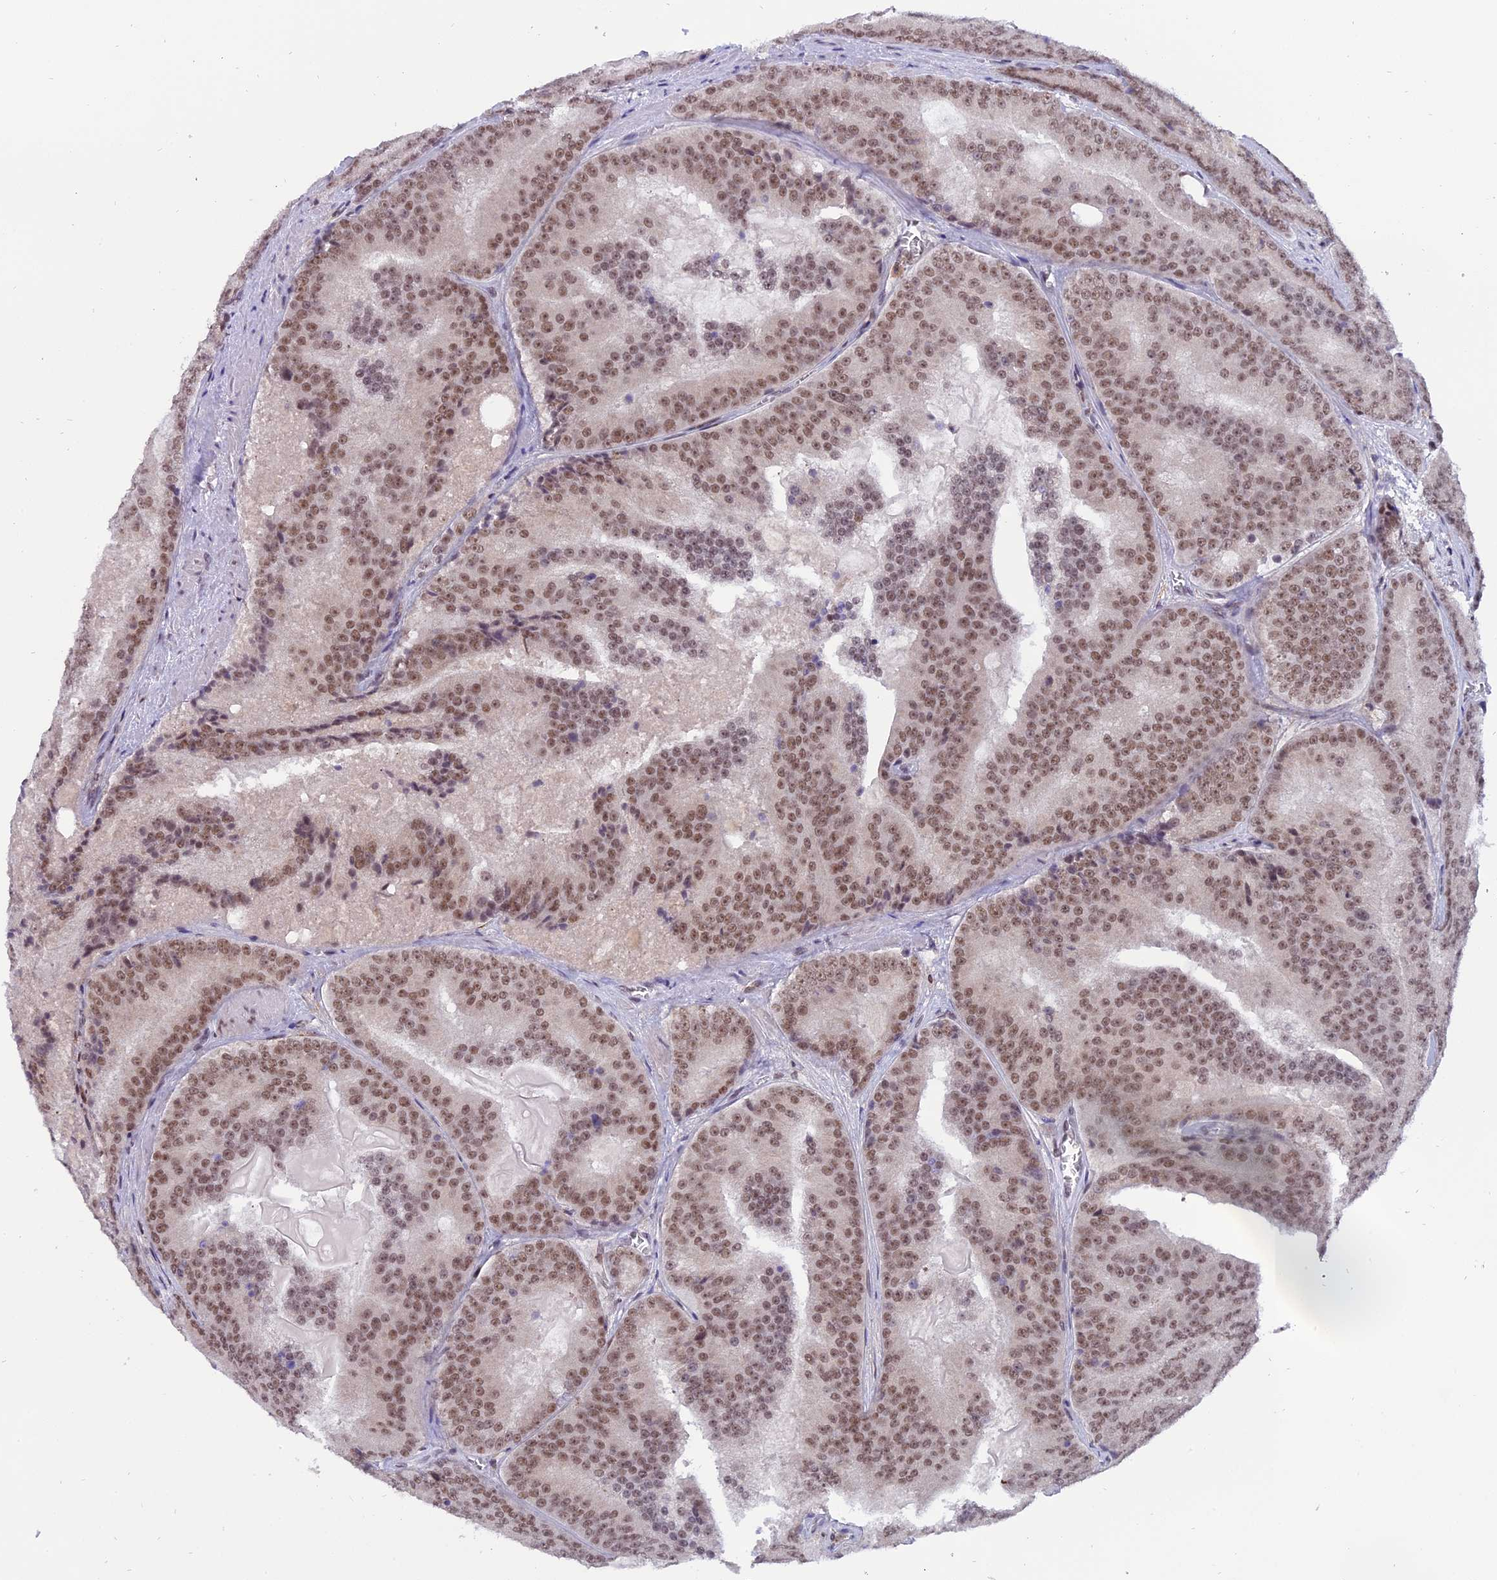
{"staining": {"intensity": "moderate", "quantity": ">75%", "location": "nuclear"}, "tissue": "prostate cancer", "cell_type": "Tumor cells", "image_type": "cancer", "snomed": [{"axis": "morphology", "description": "Adenocarcinoma, High grade"}, {"axis": "topography", "description": "Prostate"}], "caption": "Human high-grade adenocarcinoma (prostate) stained with a brown dye demonstrates moderate nuclear positive expression in approximately >75% of tumor cells.", "gene": "TADA3", "patient": {"sex": "male", "age": 61}}